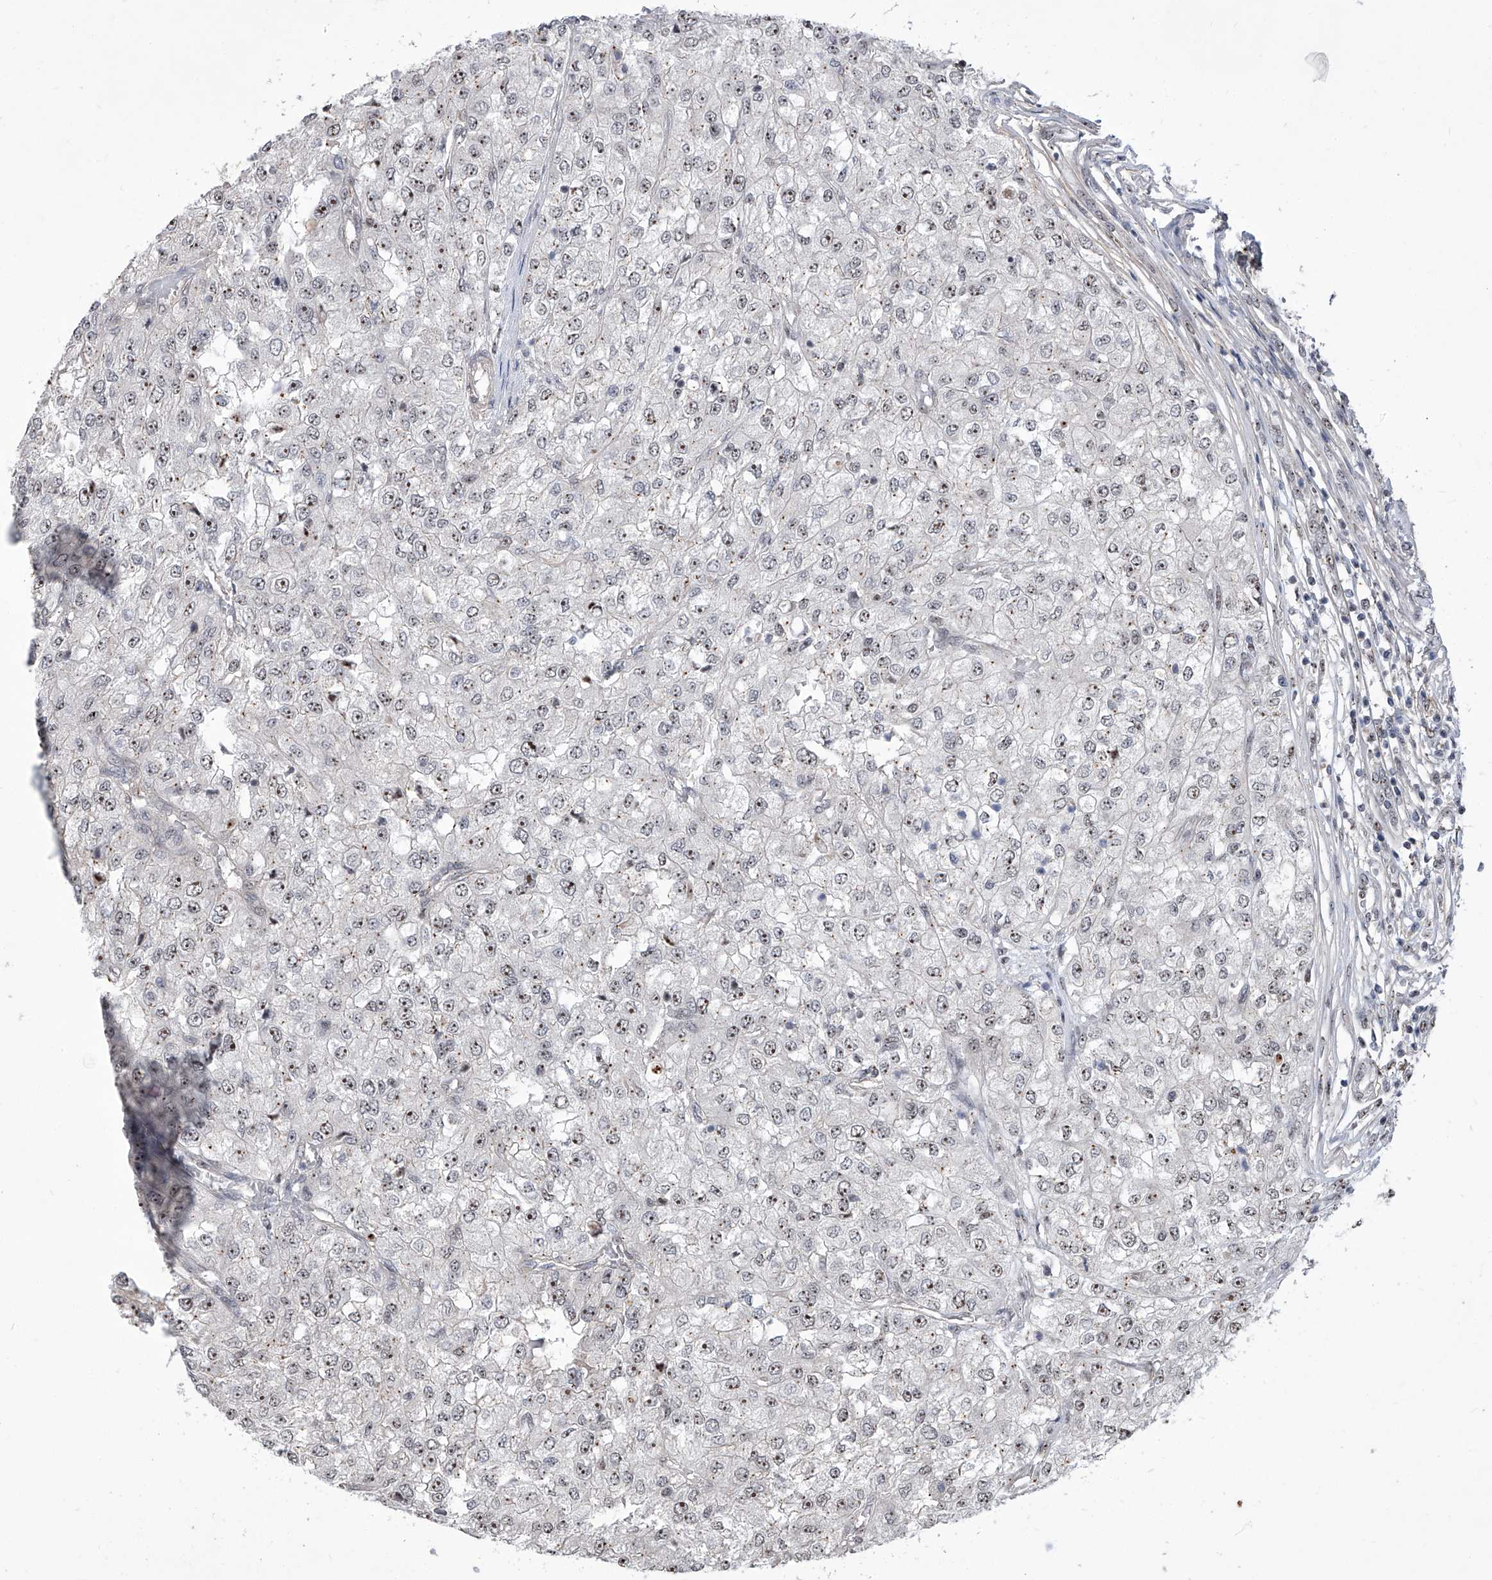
{"staining": {"intensity": "moderate", "quantity": ">75%", "location": "nuclear"}, "tissue": "renal cancer", "cell_type": "Tumor cells", "image_type": "cancer", "snomed": [{"axis": "morphology", "description": "Adenocarcinoma, NOS"}, {"axis": "topography", "description": "Kidney"}], "caption": "Human renal adenocarcinoma stained for a protein (brown) shows moderate nuclear positive staining in about >75% of tumor cells.", "gene": "CMTR1", "patient": {"sex": "female", "age": 54}}